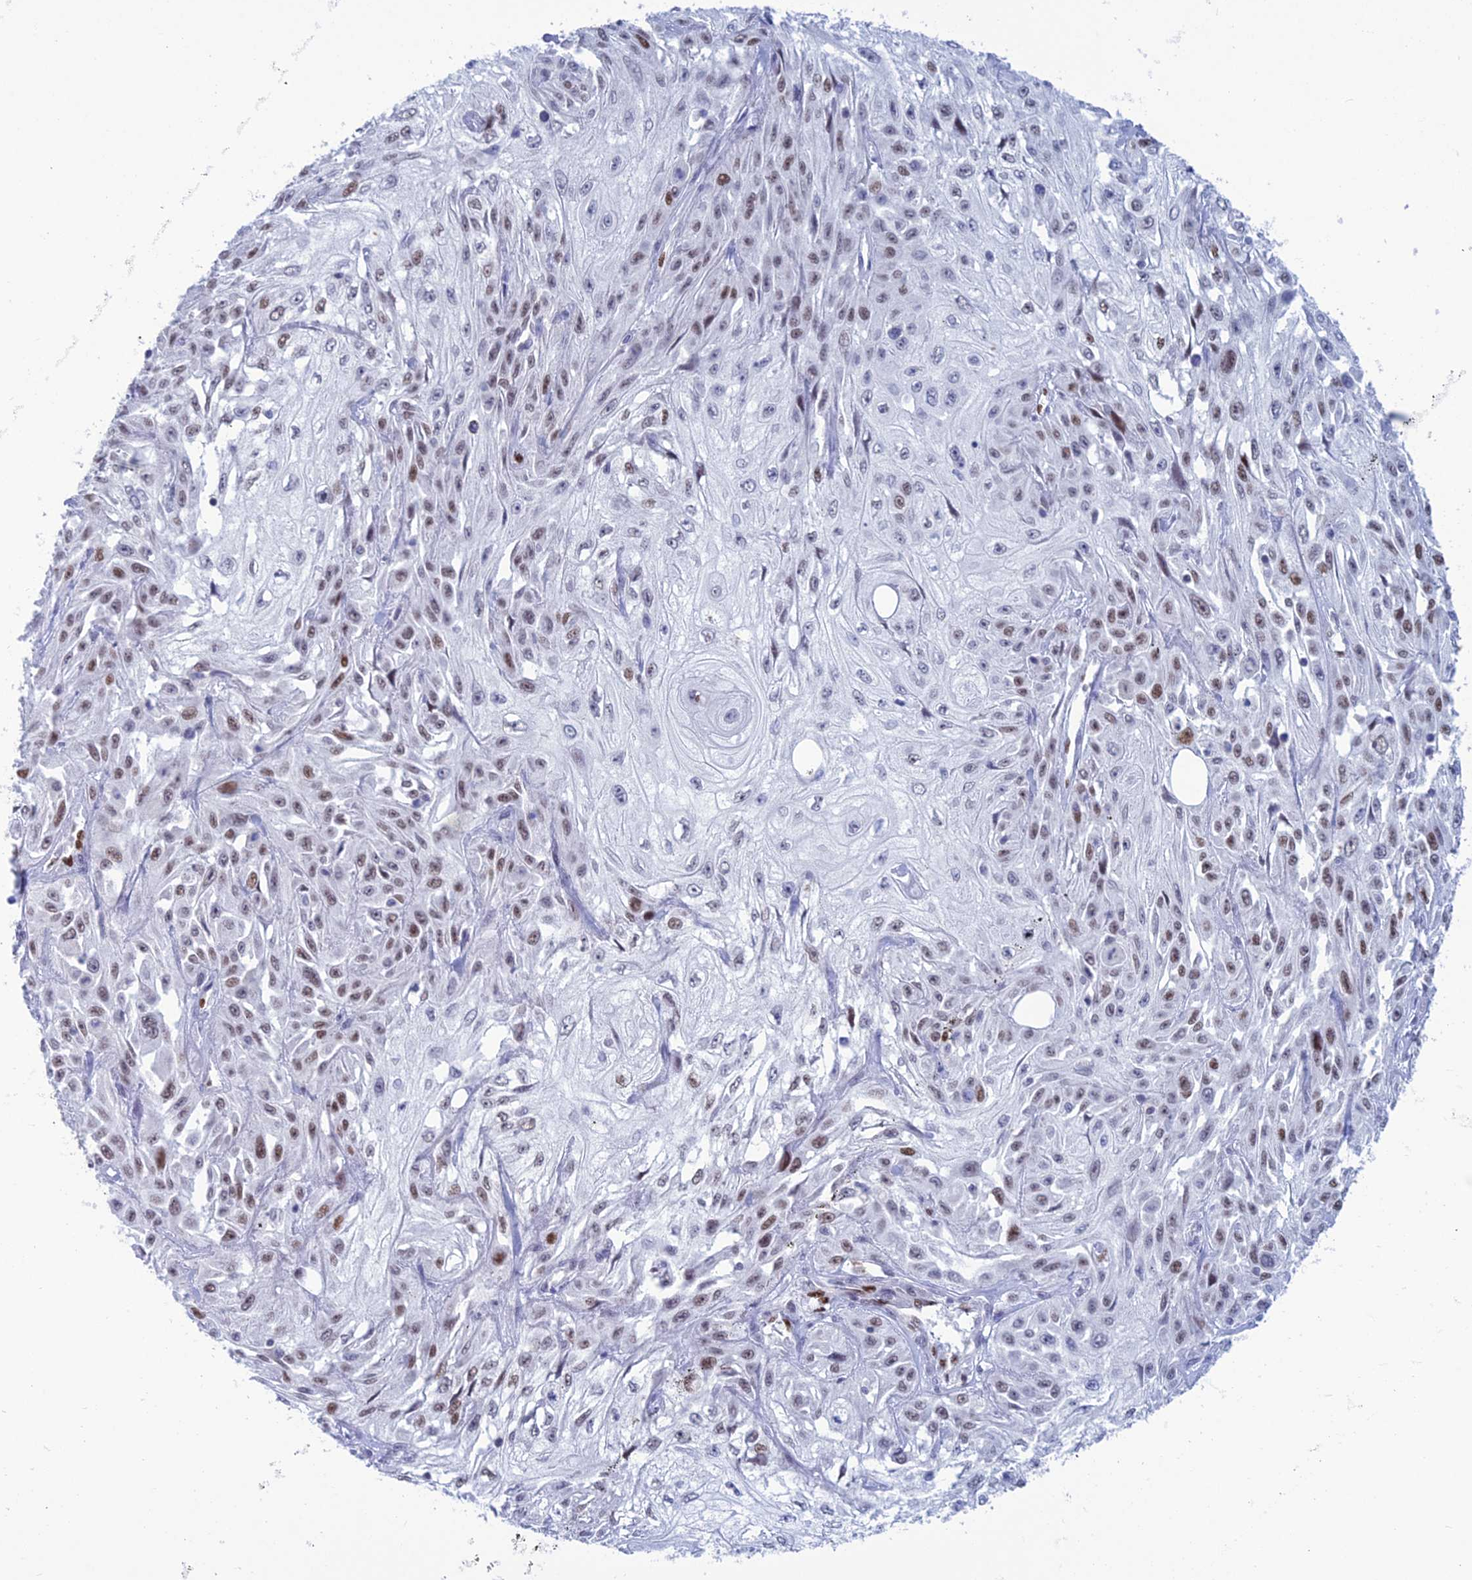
{"staining": {"intensity": "moderate", "quantity": "<25%", "location": "nuclear"}, "tissue": "skin cancer", "cell_type": "Tumor cells", "image_type": "cancer", "snomed": [{"axis": "morphology", "description": "Squamous cell carcinoma, NOS"}, {"axis": "morphology", "description": "Squamous cell carcinoma, metastatic, NOS"}, {"axis": "topography", "description": "Skin"}, {"axis": "topography", "description": "Lymph node"}], "caption": "Tumor cells display moderate nuclear positivity in about <25% of cells in skin cancer. (DAB (3,3'-diaminobenzidine) IHC, brown staining for protein, blue staining for nuclei).", "gene": "NOL4L", "patient": {"sex": "male", "age": 75}}